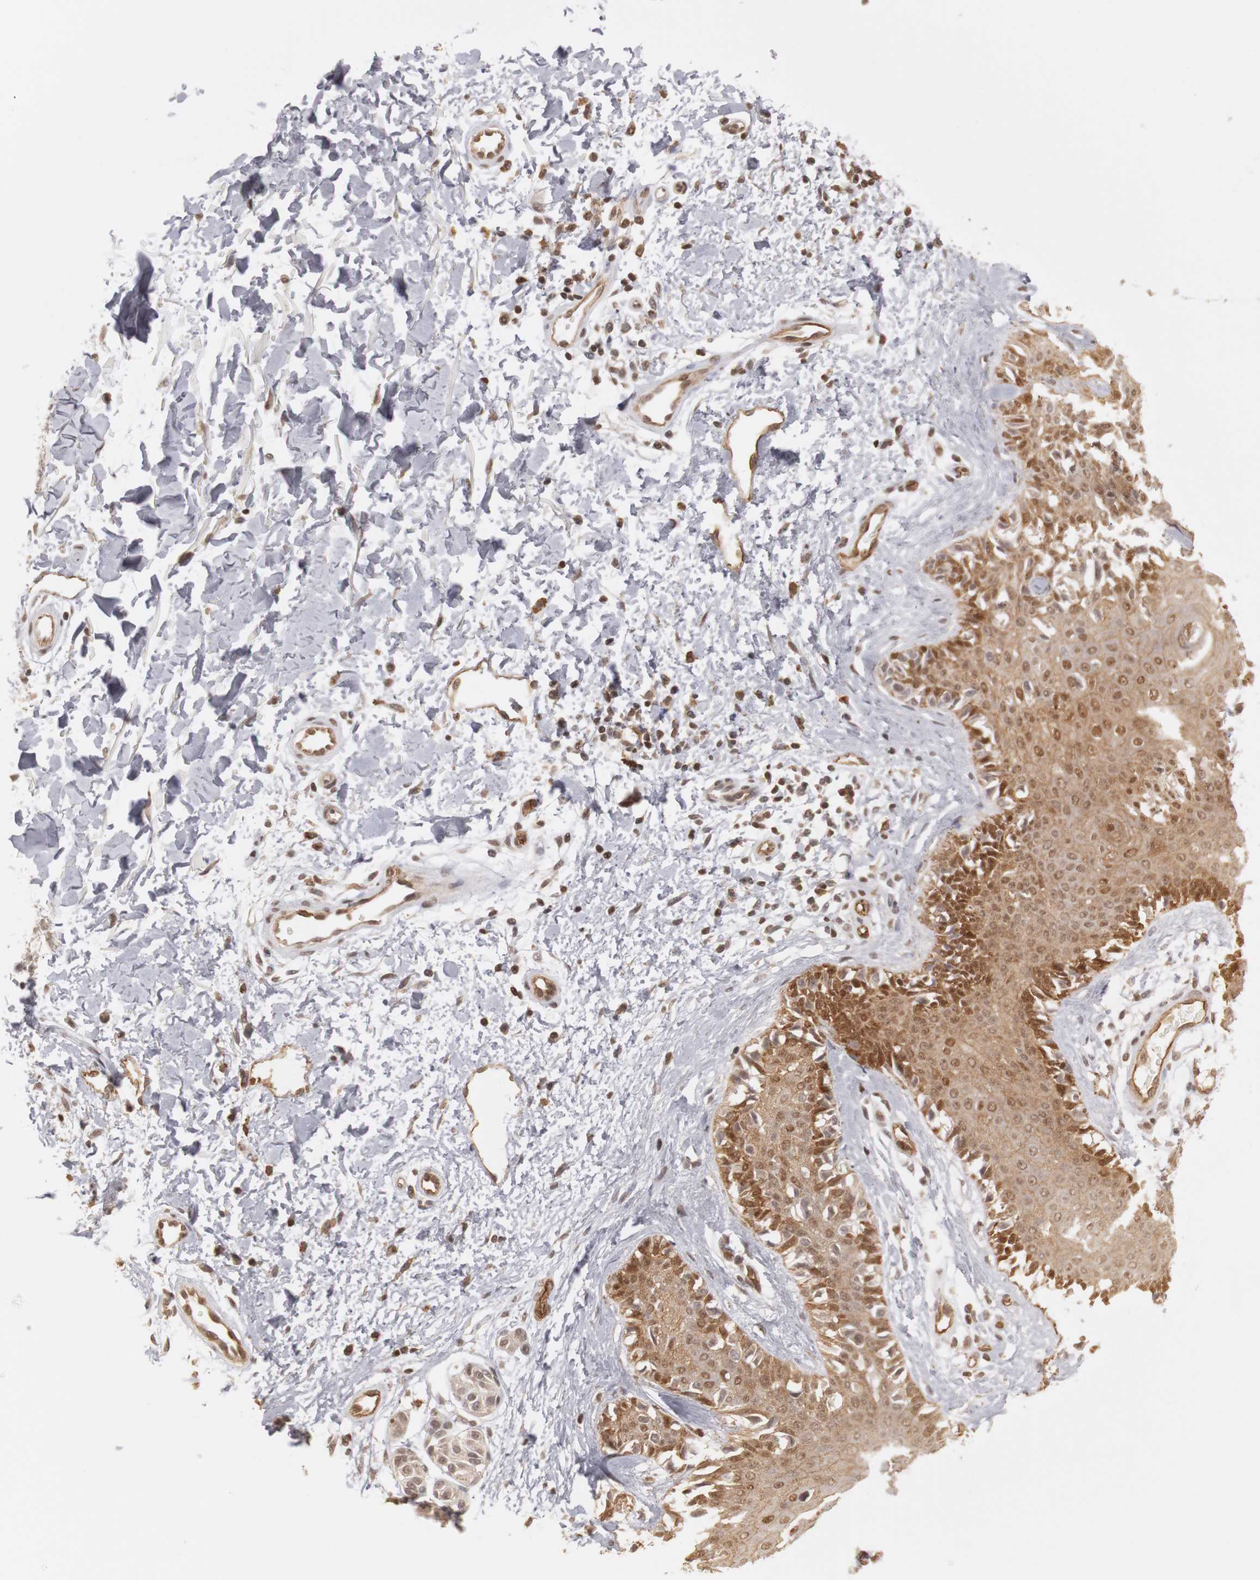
{"staining": {"intensity": "moderate", "quantity": ">75%", "location": "cytoplasmic/membranous,nuclear"}, "tissue": "melanoma", "cell_type": "Tumor cells", "image_type": "cancer", "snomed": [{"axis": "morphology", "description": "Normal tissue, NOS"}, {"axis": "morphology", "description": "Malignant melanoma, NOS"}, {"axis": "topography", "description": "Skin"}], "caption": "Brown immunohistochemical staining in malignant melanoma demonstrates moderate cytoplasmic/membranous and nuclear expression in approximately >75% of tumor cells.", "gene": "PLEKHA1", "patient": {"sex": "male", "age": 83}}